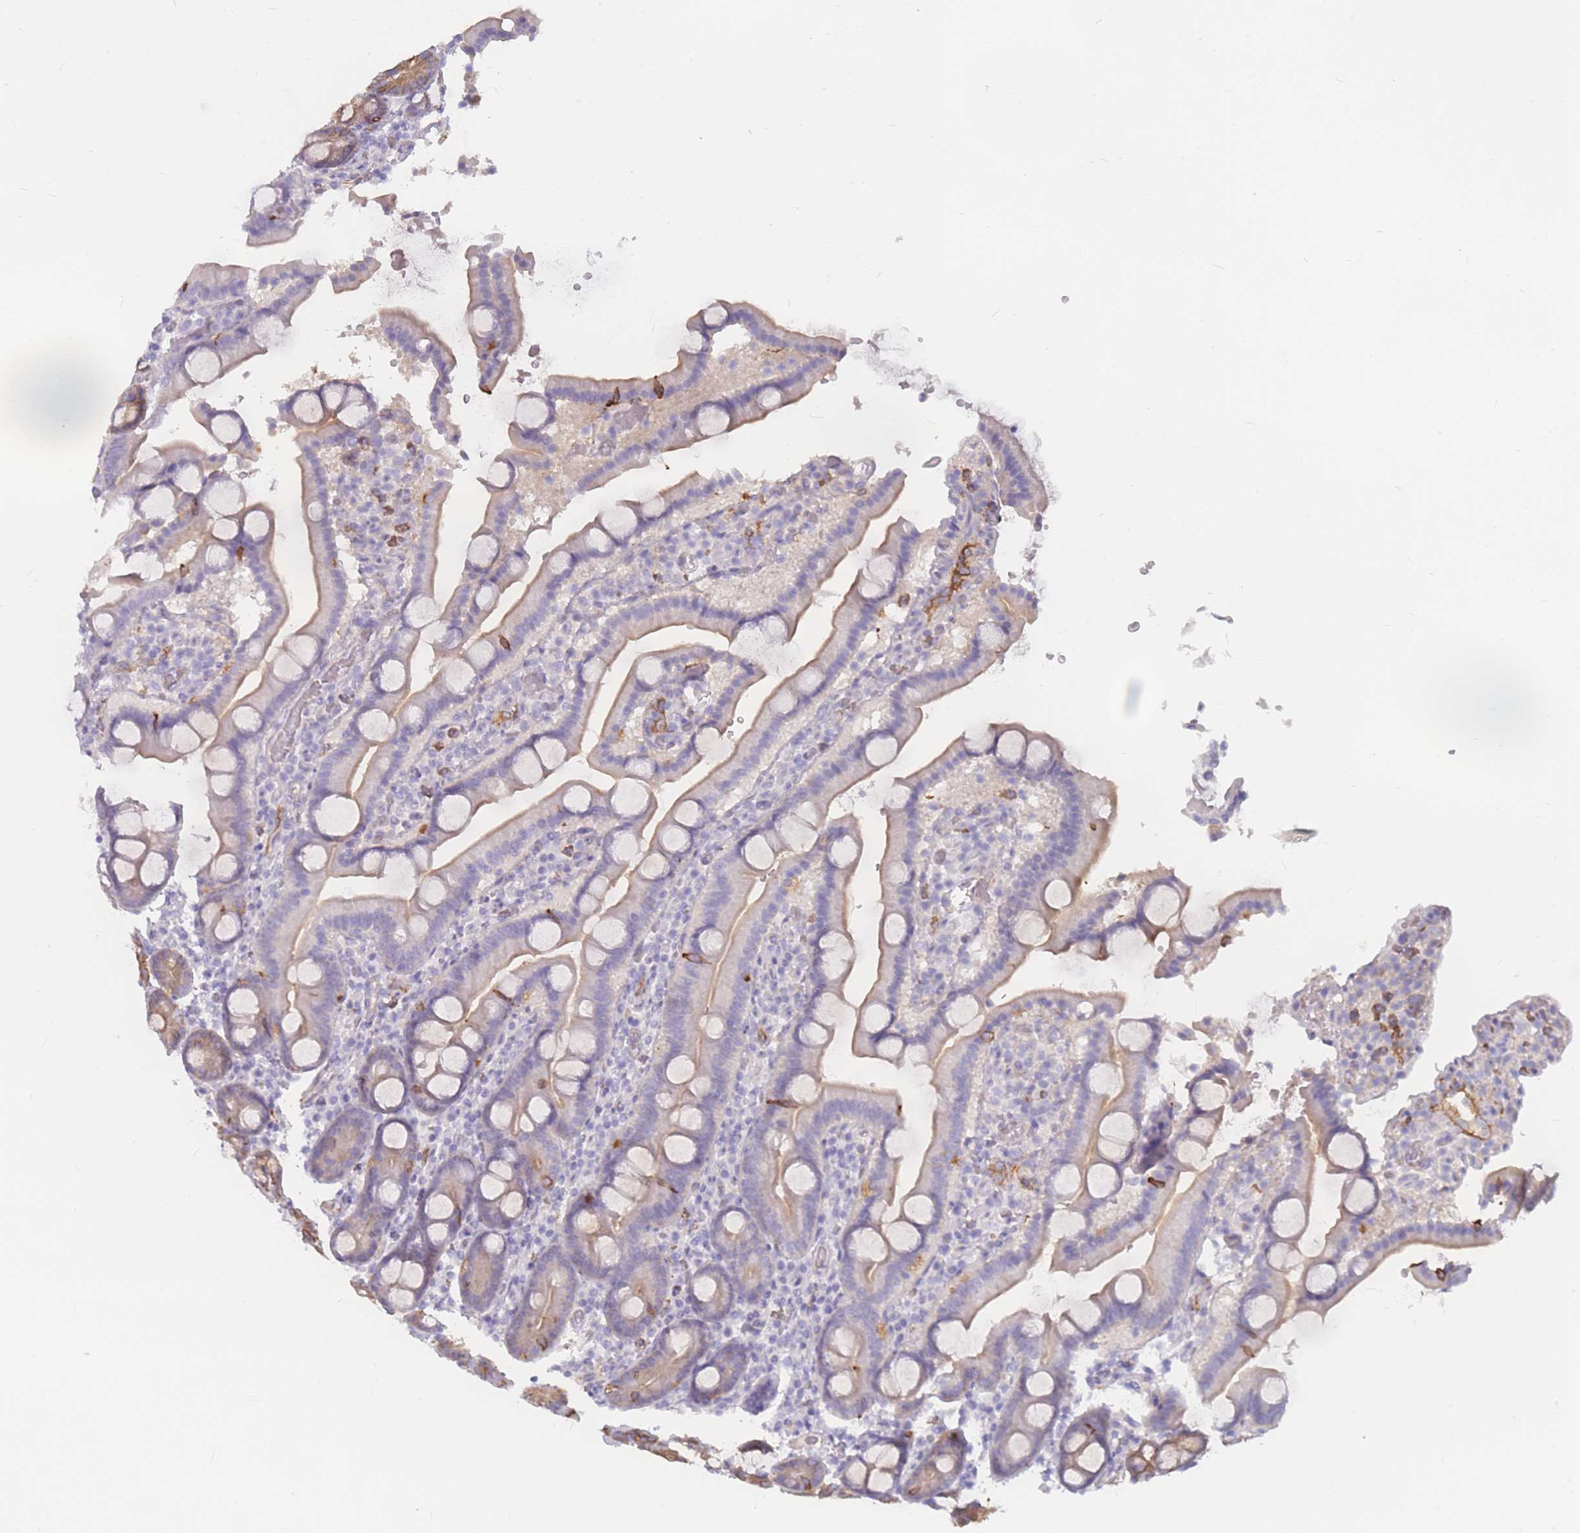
{"staining": {"intensity": "moderate", "quantity": "<25%", "location": "cytoplasmic/membranous"}, "tissue": "duodenum", "cell_type": "Glandular cells", "image_type": "normal", "snomed": [{"axis": "morphology", "description": "Normal tissue, NOS"}, {"axis": "topography", "description": "Duodenum"}], "caption": "A high-resolution micrograph shows immunohistochemistry (IHC) staining of normal duodenum, which exhibits moderate cytoplasmic/membranous expression in about <25% of glandular cells.", "gene": "GNA11", "patient": {"sex": "male", "age": 55}}